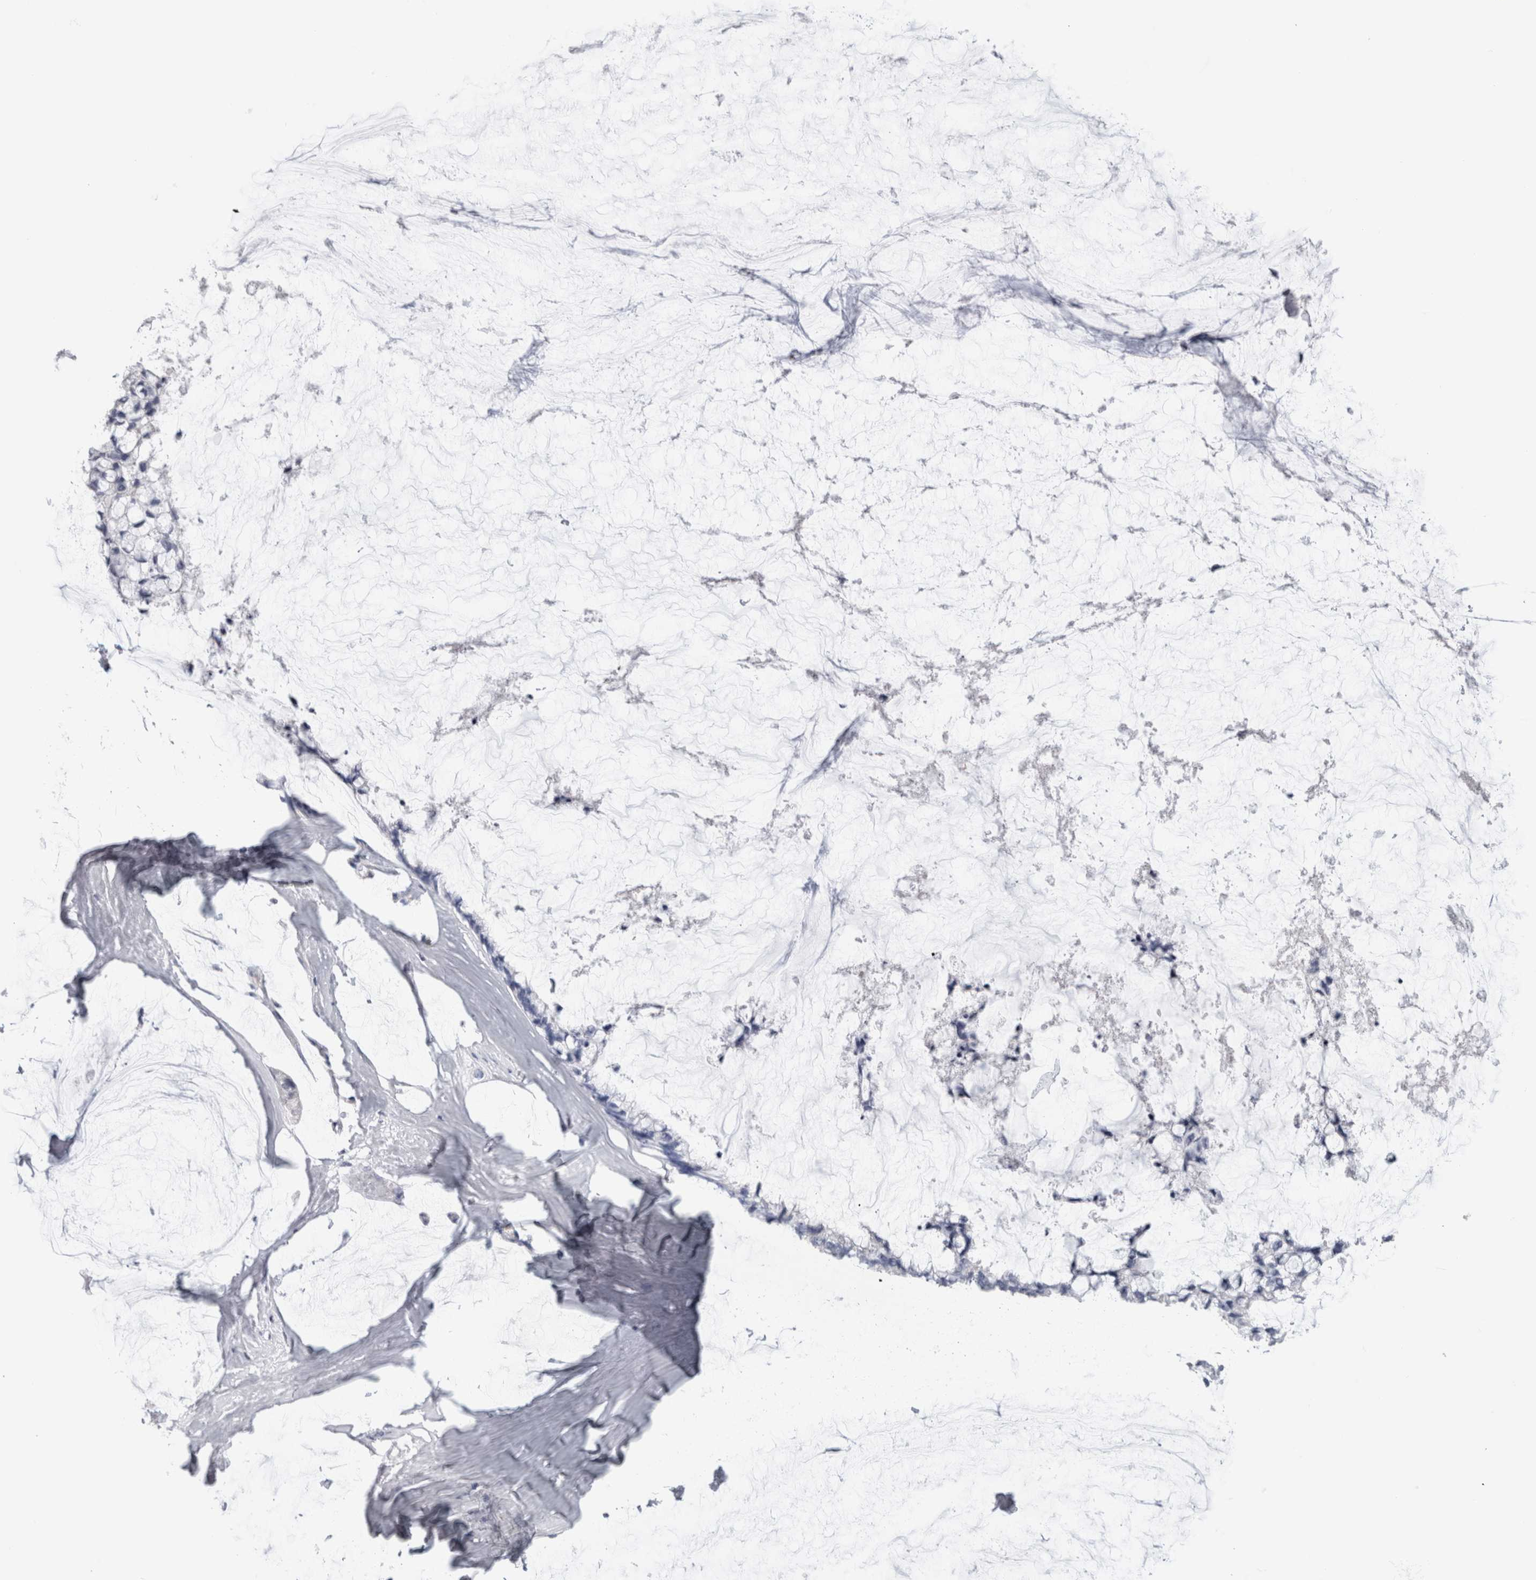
{"staining": {"intensity": "negative", "quantity": "none", "location": "none"}, "tissue": "ovarian cancer", "cell_type": "Tumor cells", "image_type": "cancer", "snomed": [{"axis": "morphology", "description": "Cystadenocarcinoma, mucinous, NOS"}, {"axis": "topography", "description": "Ovary"}], "caption": "Human mucinous cystadenocarcinoma (ovarian) stained for a protein using immunohistochemistry exhibits no staining in tumor cells.", "gene": "IL33", "patient": {"sex": "female", "age": 39}}